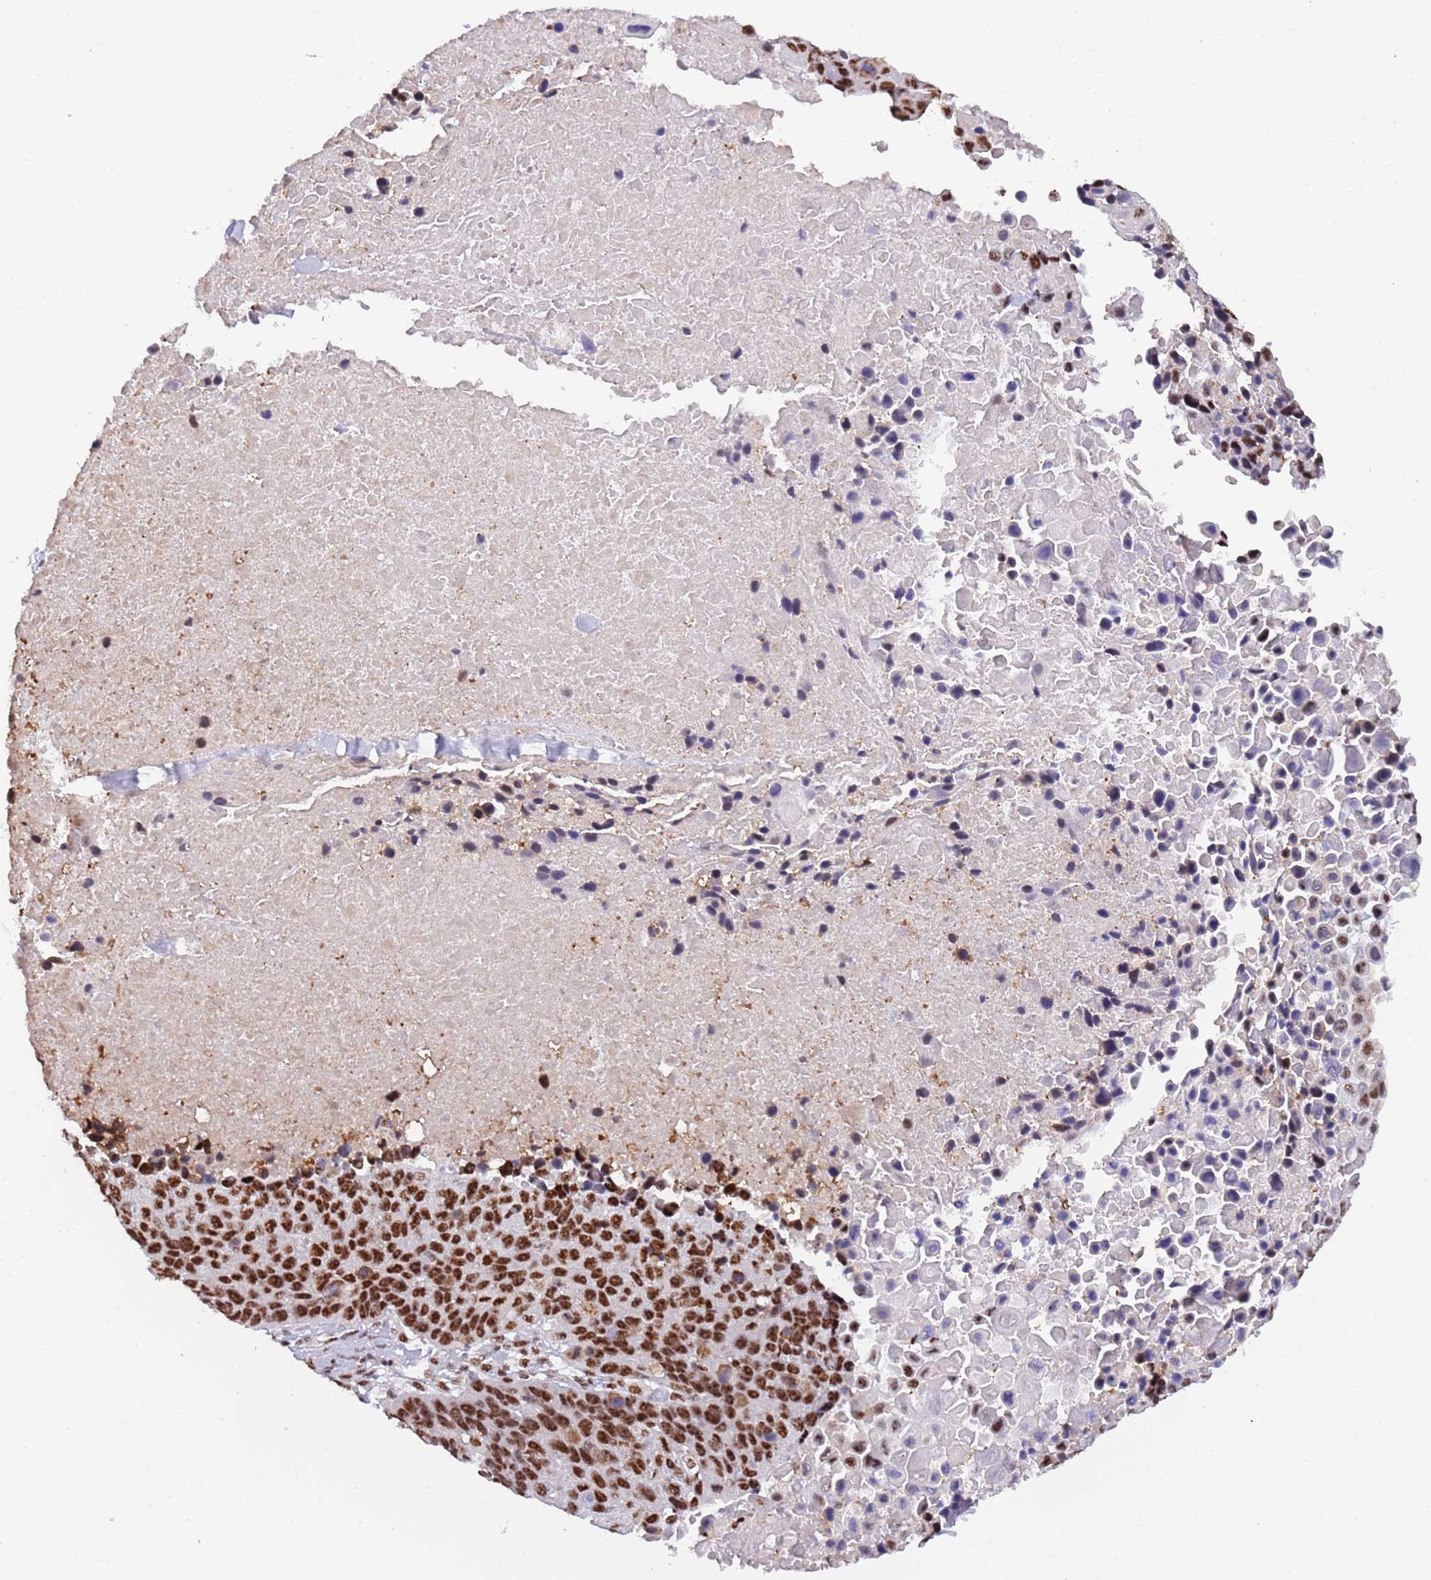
{"staining": {"intensity": "strong", "quantity": ">75%", "location": "nuclear"}, "tissue": "lung cancer", "cell_type": "Tumor cells", "image_type": "cancer", "snomed": [{"axis": "morphology", "description": "Normal tissue, NOS"}, {"axis": "morphology", "description": "Squamous cell carcinoma, NOS"}, {"axis": "topography", "description": "Lymph node"}, {"axis": "topography", "description": "Lung"}], "caption": "About >75% of tumor cells in human squamous cell carcinoma (lung) display strong nuclear protein expression as visualized by brown immunohistochemical staining.", "gene": "SF3A2", "patient": {"sex": "male", "age": 66}}